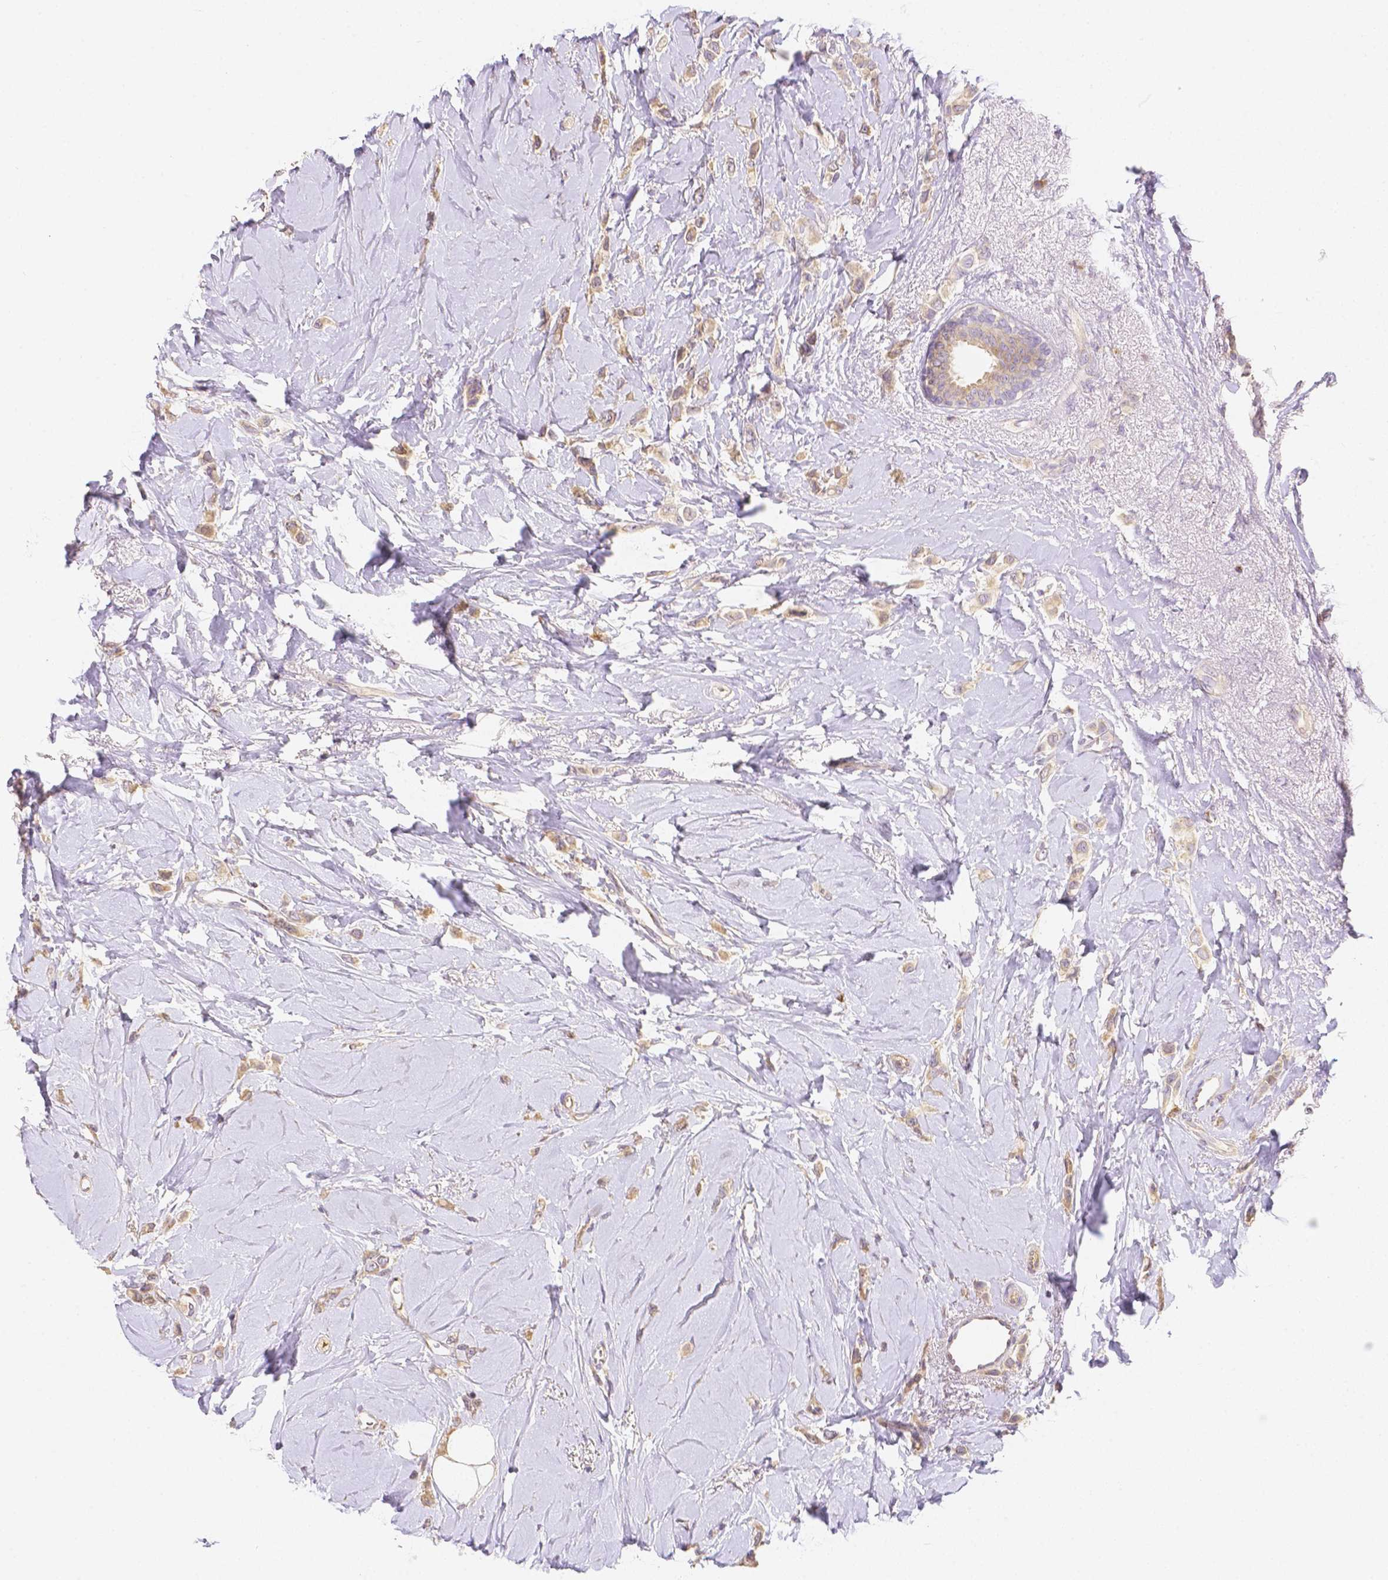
{"staining": {"intensity": "weak", "quantity": ">75%", "location": "cytoplasmic/membranous"}, "tissue": "breast cancer", "cell_type": "Tumor cells", "image_type": "cancer", "snomed": [{"axis": "morphology", "description": "Lobular carcinoma"}, {"axis": "topography", "description": "Breast"}], "caption": "Immunohistochemical staining of human breast cancer displays low levels of weak cytoplasmic/membranous staining in approximately >75% of tumor cells. (IHC, brightfield microscopy, high magnification).", "gene": "C10orf67", "patient": {"sex": "female", "age": 66}}